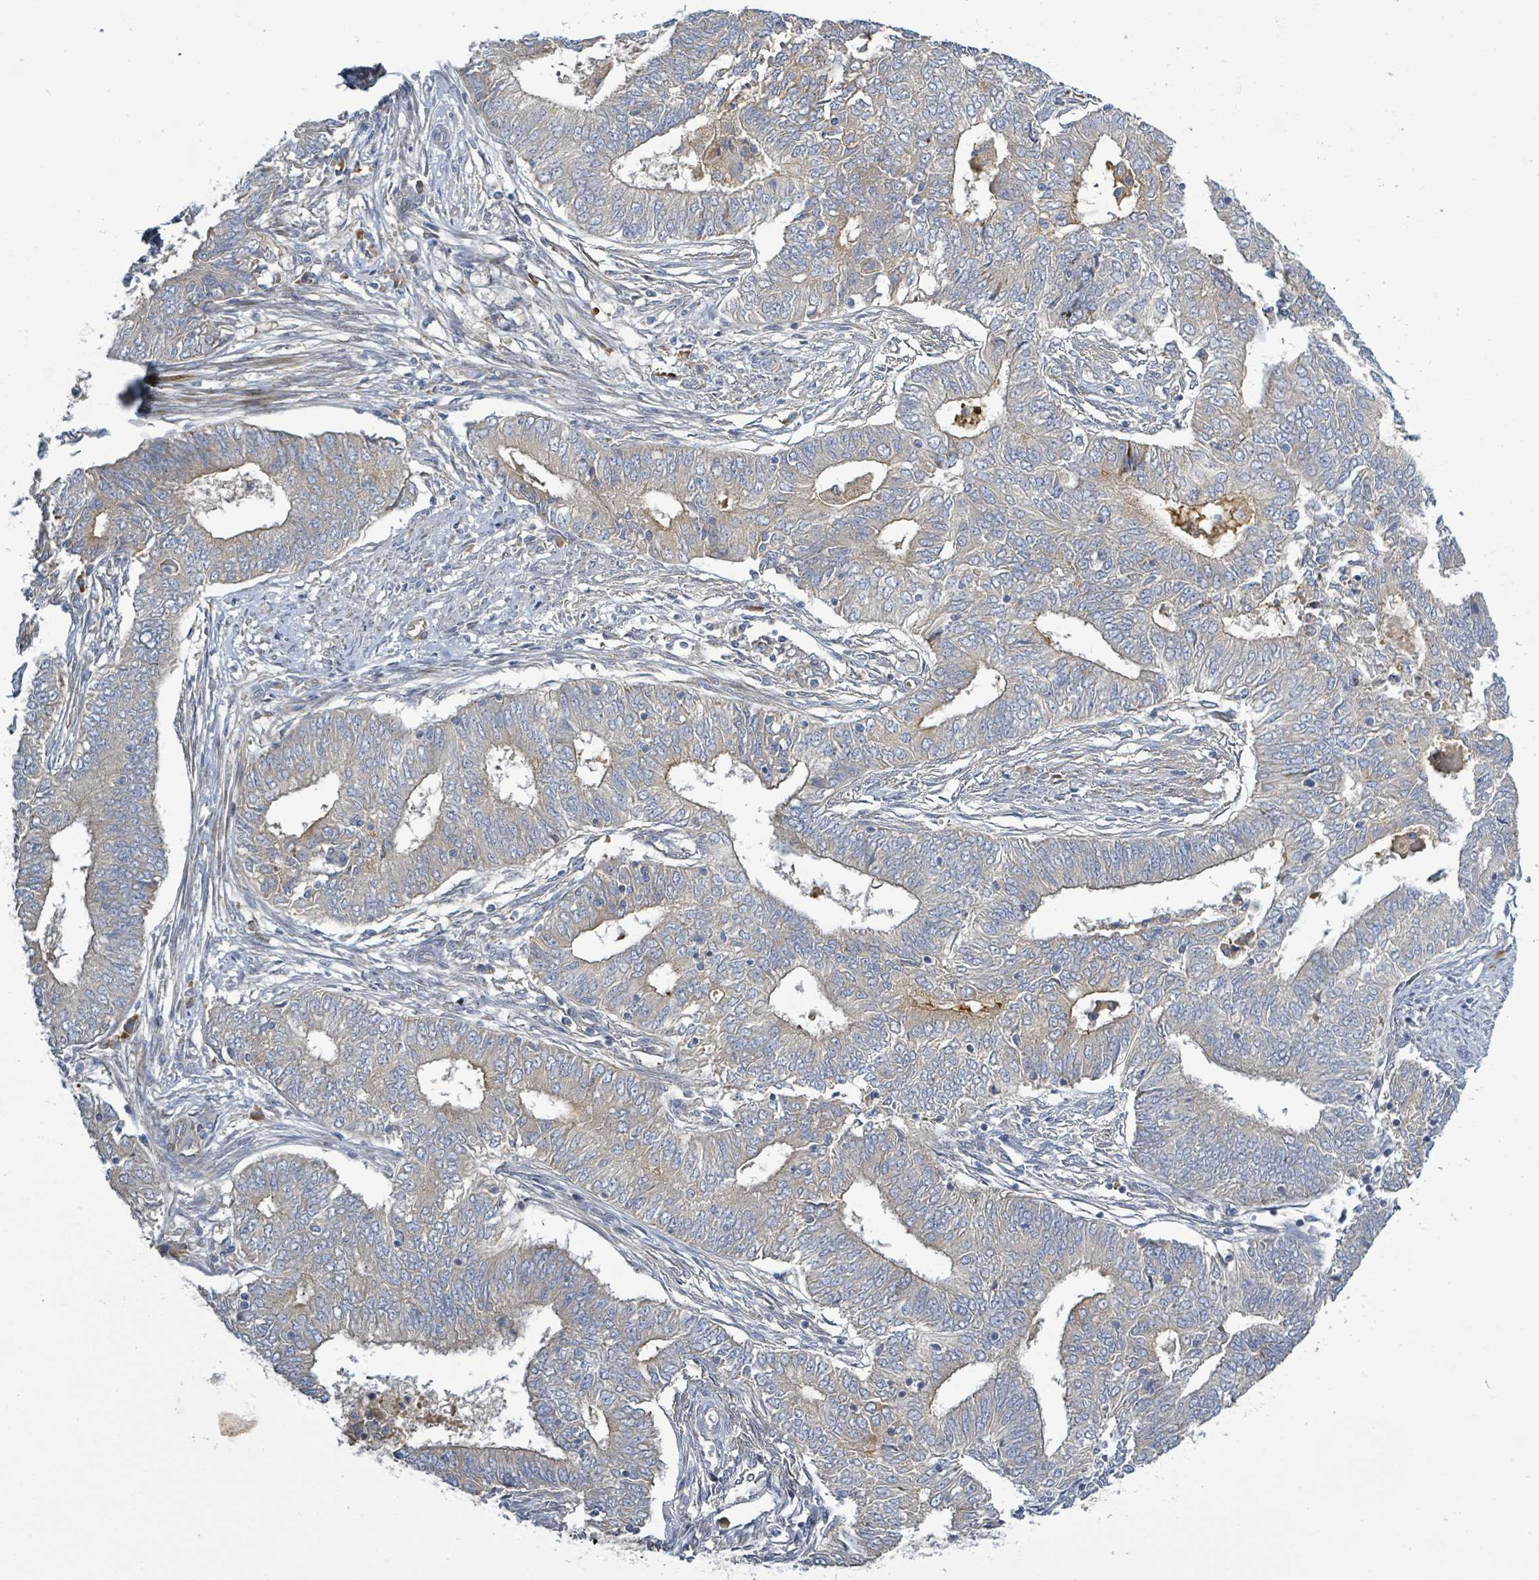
{"staining": {"intensity": "weak", "quantity": "<25%", "location": "cytoplasmic/membranous"}, "tissue": "endometrial cancer", "cell_type": "Tumor cells", "image_type": "cancer", "snomed": [{"axis": "morphology", "description": "Adenocarcinoma, NOS"}, {"axis": "topography", "description": "Endometrium"}], "caption": "Histopathology image shows no protein staining in tumor cells of endometrial adenocarcinoma tissue.", "gene": "CFAP210", "patient": {"sex": "female", "age": 62}}